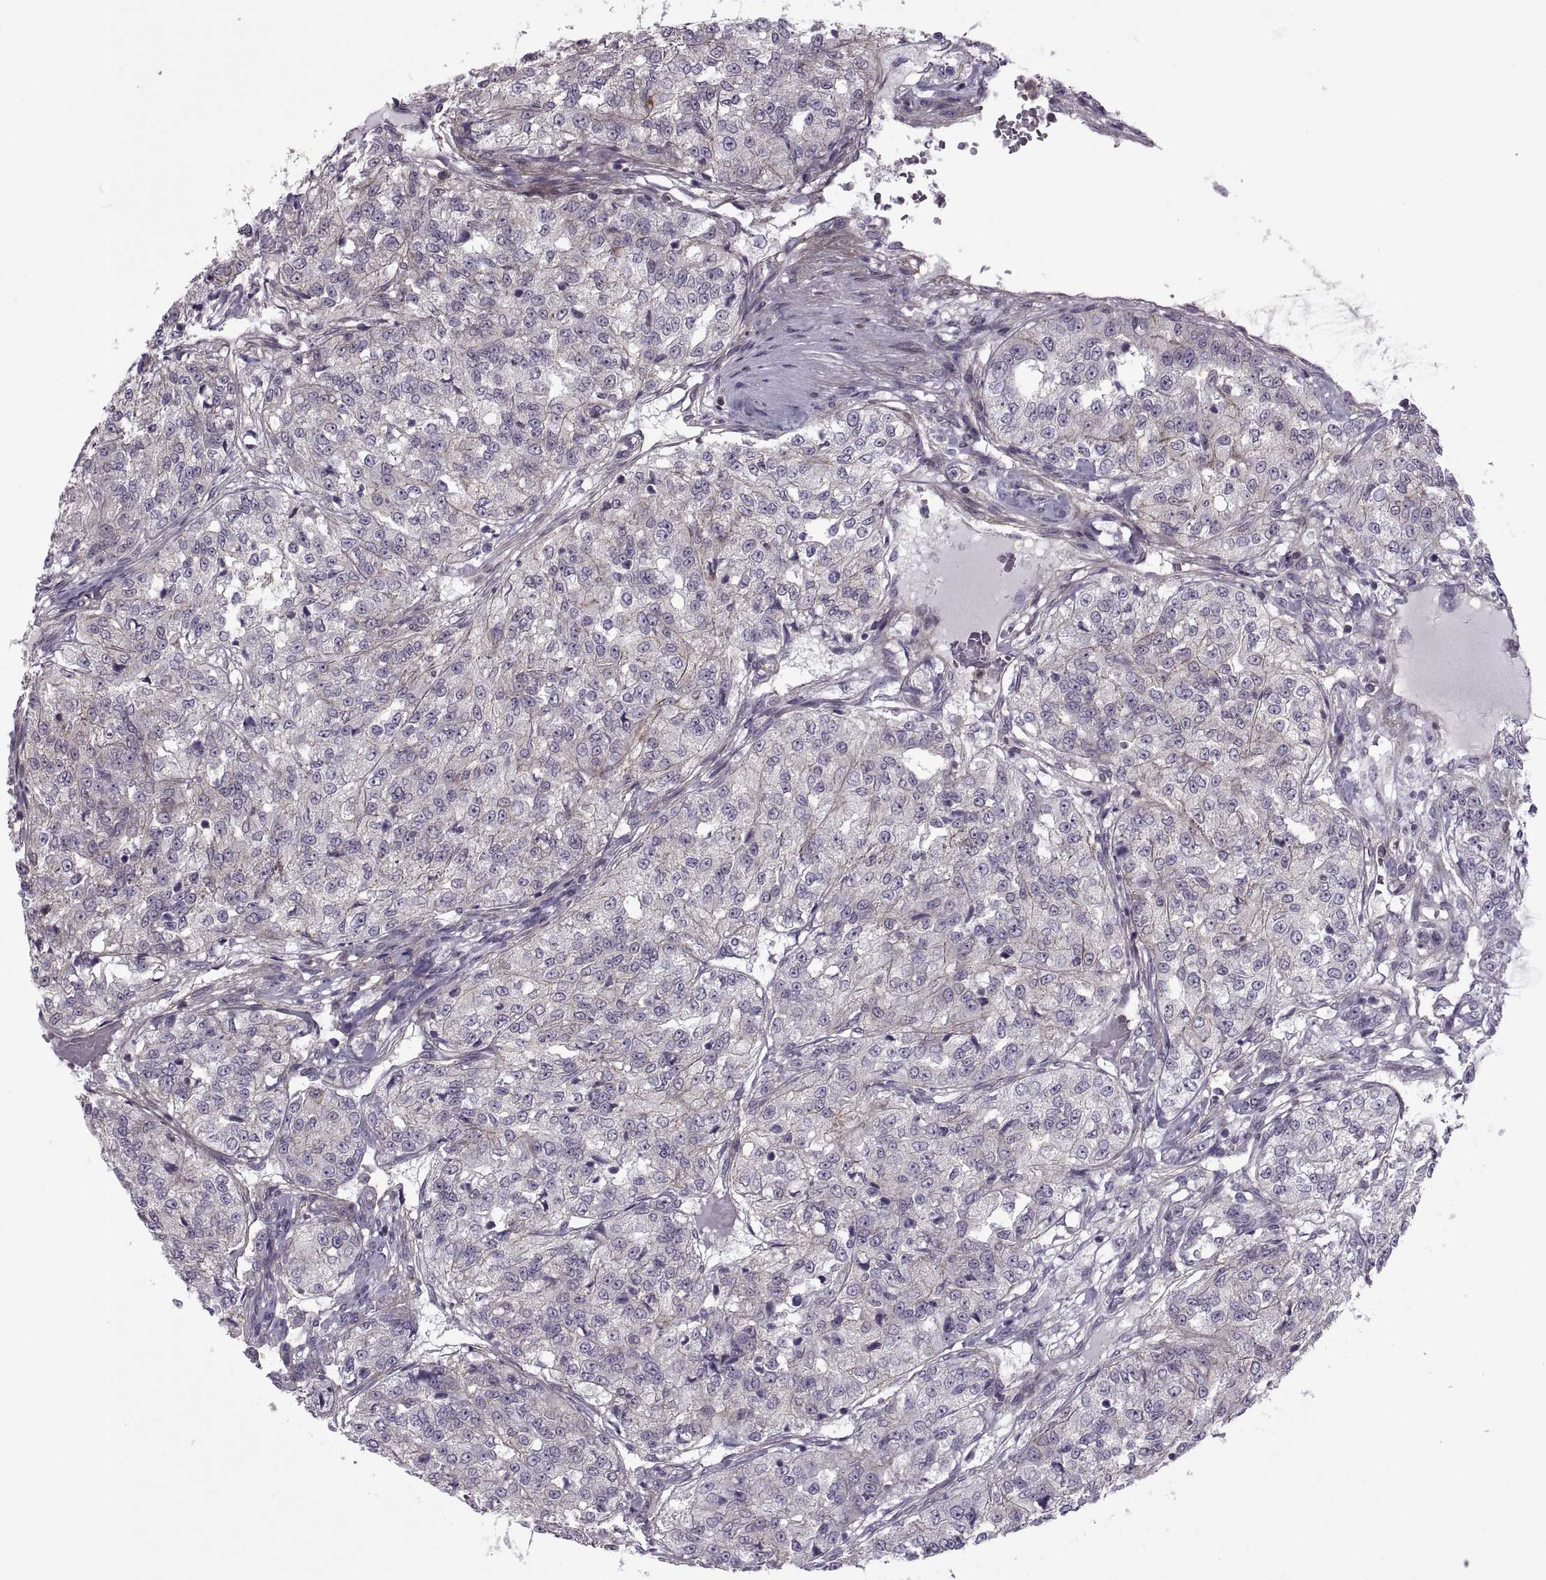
{"staining": {"intensity": "negative", "quantity": "none", "location": "none"}, "tissue": "renal cancer", "cell_type": "Tumor cells", "image_type": "cancer", "snomed": [{"axis": "morphology", "description": "Adenocarcinoma, NOS"}, {"axis": "topography", "description": "Kidney"}], "caption": "The photomicrograph displays no significant staining in tumor cells of renal cancer (adenocarcinoma). Nuclei are stained in blue.", "gene": "ODF3", "patient": {"sex": "female", "age": 63}}